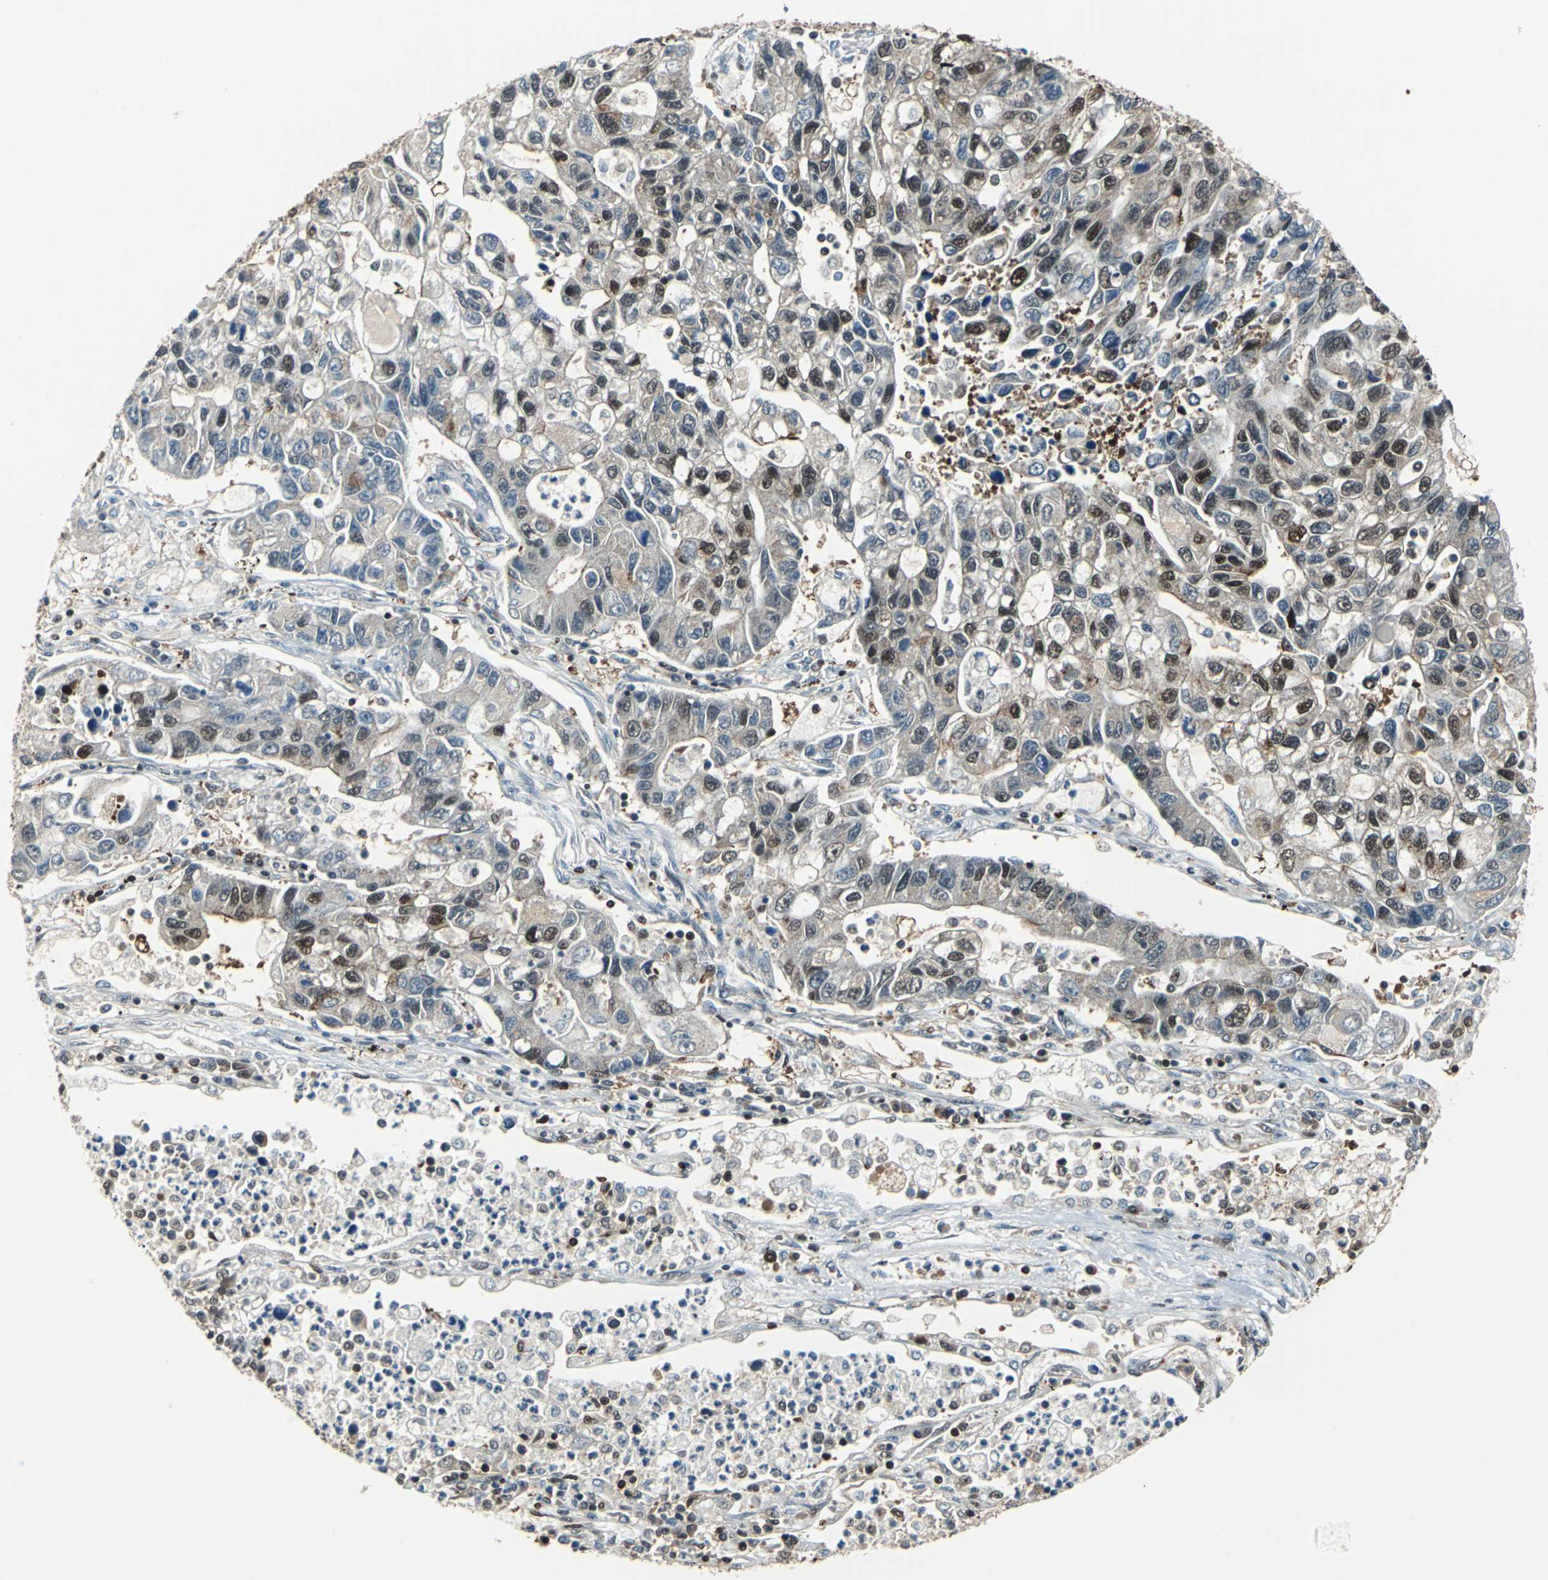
{"staining": {"intensity": "moderate", "quantity": "25%-75%", "location": "cytoplasmic/membranous"}, "tissue": "lung cancer", "cell_type": "Tumor cells", "image_type": "cancer", "snomed": [{"axis": "morphology", "description": "Adenocarcinoma, NOS"}, {"axis": "topography", "description": "Lung"}], "caption": "Brown immunohistochemical staining in human adenocarcinoma (lung) reveals moderate cytoplasmic/membranous expression in approximately 25%-75% of tumor cells. (Stains: DAB (3,3'-diaminobenzidine) in brown, nuclei in blue, Microscopy: brightfield microscopy at high magnification).", "gene": "PSME1", "patient": {"sex": "female", "age": 51}}